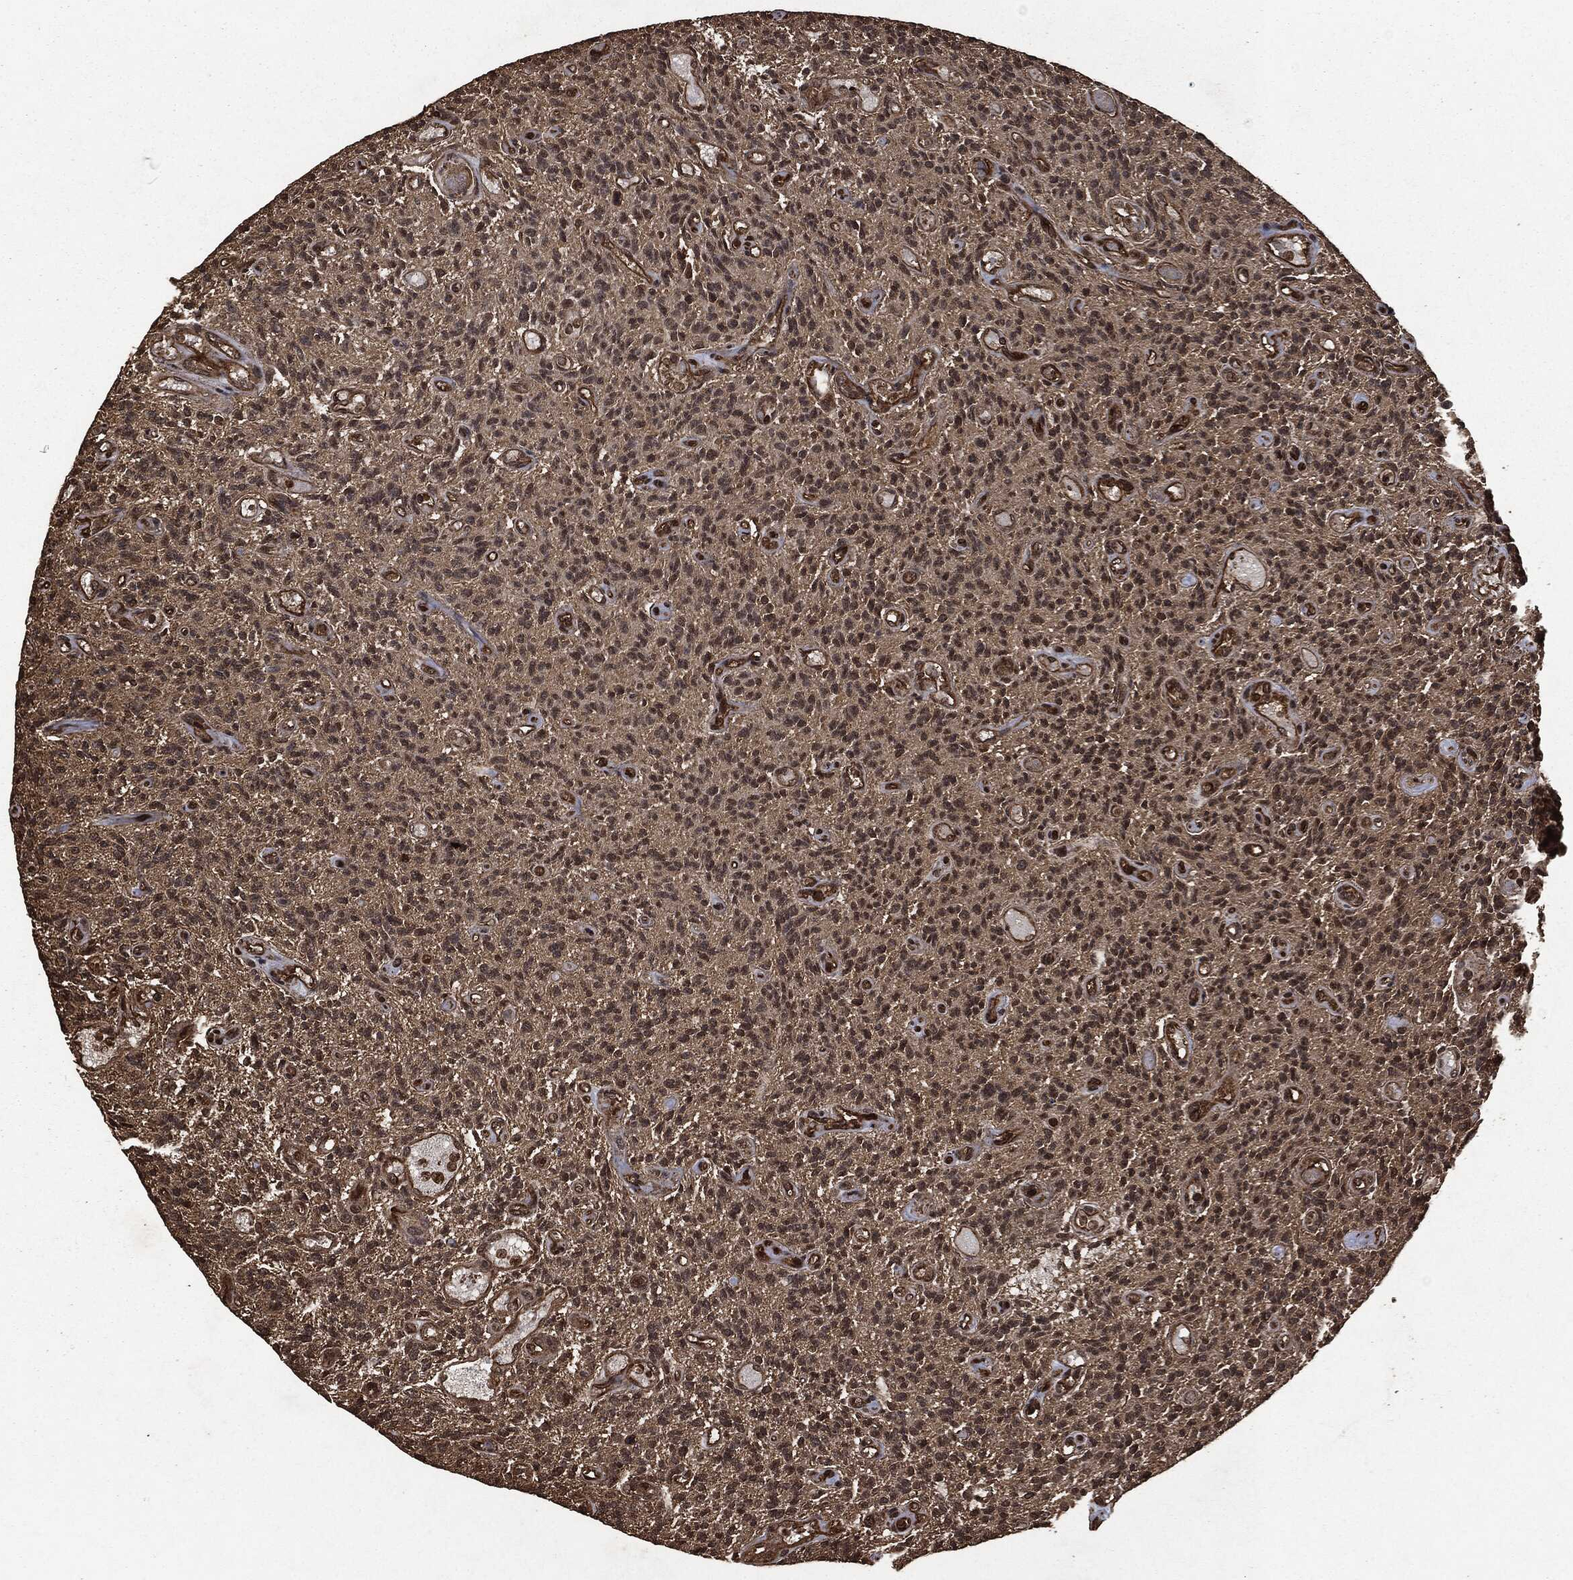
{"staining": {"intensity": "strong", "quantity": "25%-75%", "location": "cytoplasmic/membranous,nuclear"}, "tissue": "glioma", "cell_type": "Tumor cells", "image_type": "cancer", "snomed": [{"axis": "morphology", "description": "Glioma, malignant, High grade"}, {"axis": "topography", "description": "Brain"}], "caption": "A brown stain highlights strong cytoplasmic/membranous and nuclear staining of a protein in human malignant glioma (high-grade) tumor cells.", "gene": "HRAS", "patient": {"sex": "male", "age": 64}}